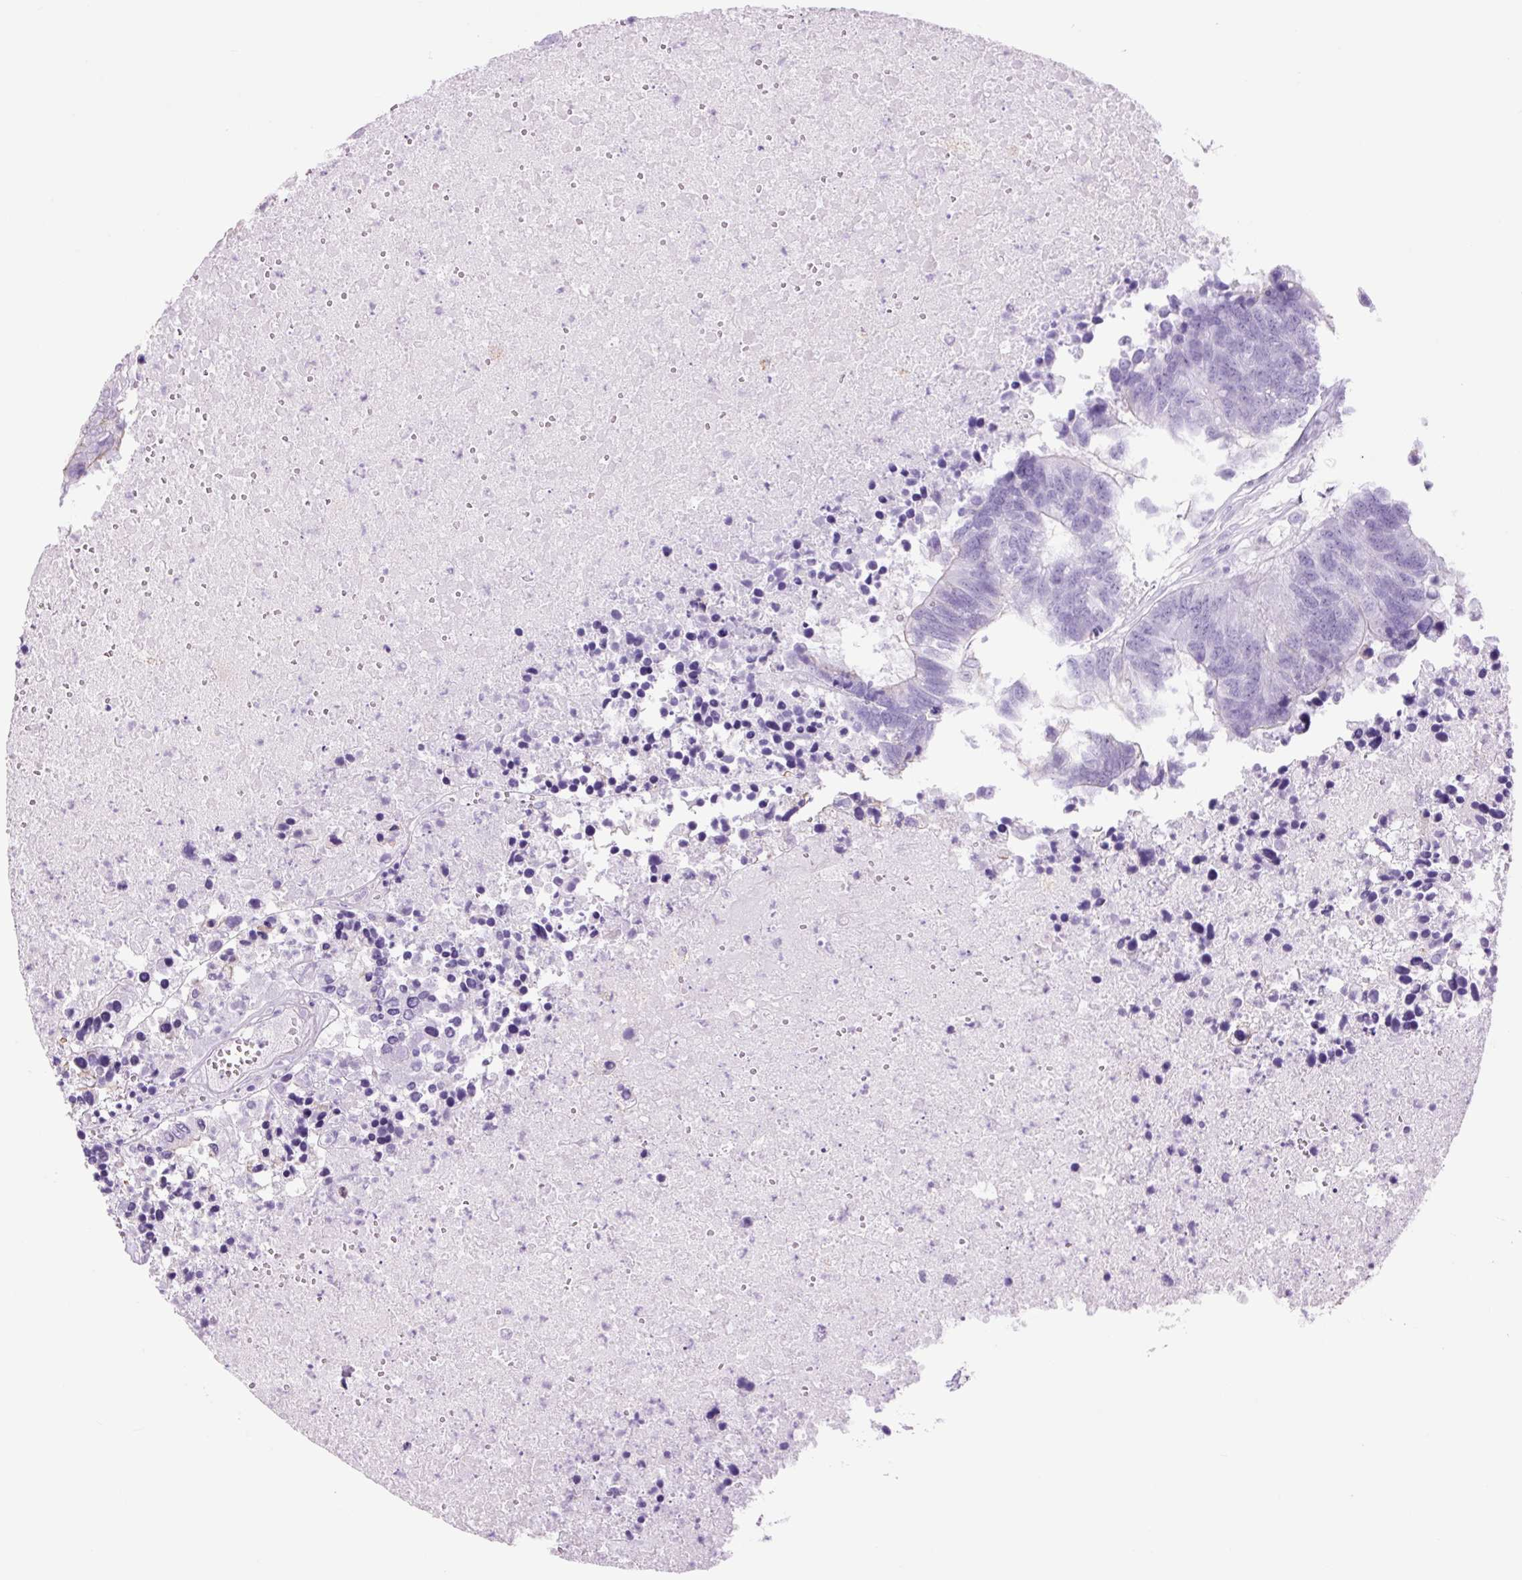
{"staining": {"intensity": "negative", "quantity": "none", "location": "none"}, "tissue": "colorectal cancer", "cell_type": "Tumor cells", "image_type": "cancer", "snomed": [{"axis": "morphology", "description": "Adenocarcinoma, NOS"}, {"axis": "topography", "description": "Colon"}], "caption": "The IHC micrograph has no significant expression in tumor cells of adenocarcinoma (colorectal) tissue.", "gene": "TFF2", "patient": {"sex": "female", "age": 48}}